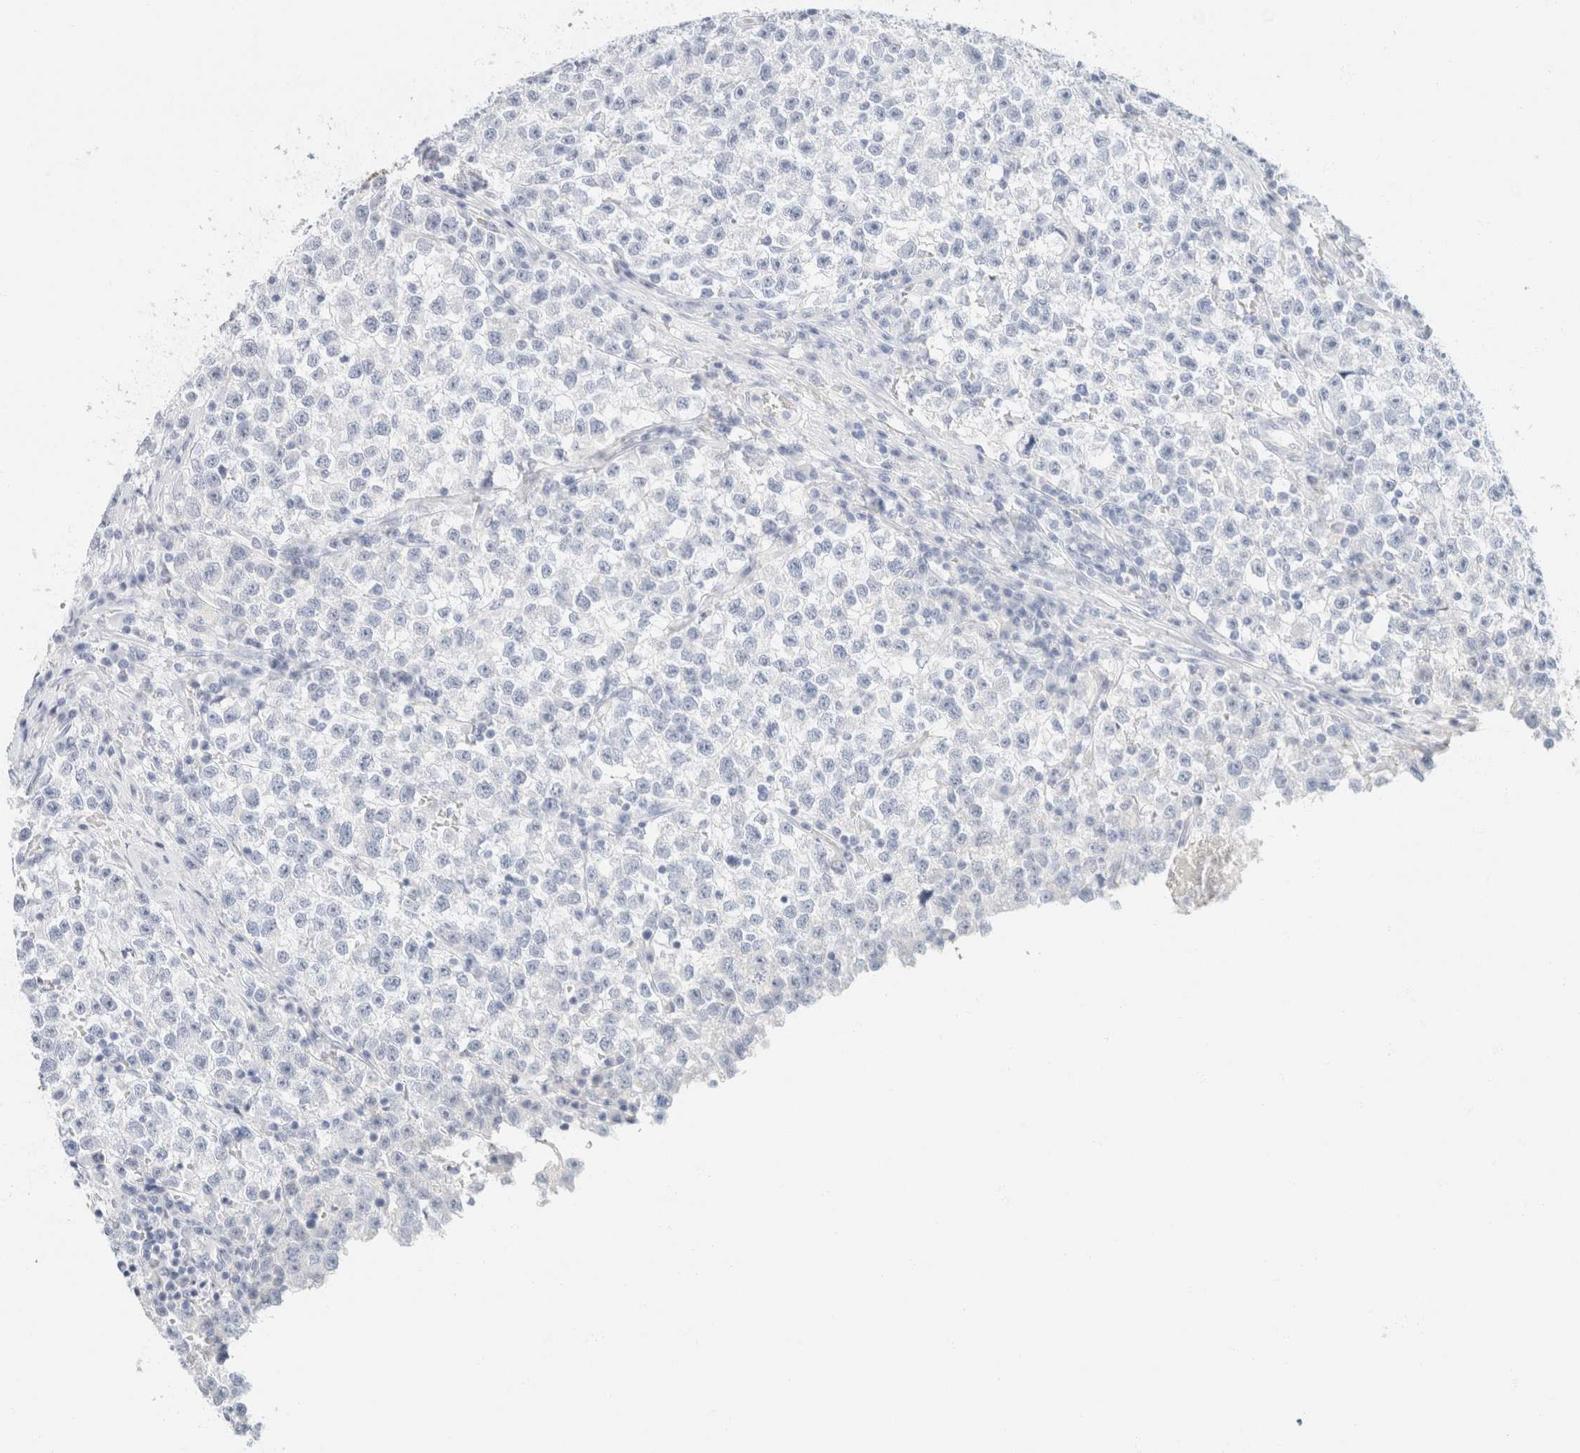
{"staining": {"intensity": "negative", "quantity": "none", "location": "none"}, "tissue": "testis cancer", "cell_type": "Tumor cells", "image_type": "cancer", "snomed": [{"axis": "morphology", "description": "Seminoma, NOS"}, {"axis": "topography", "description": "Testis"}], "caption": "Protein analysis of testis cancer demonstrates no significant positivity in tumor cells.", "gene": "KRT20", "patient": {"sex": "male", "age": 22}}